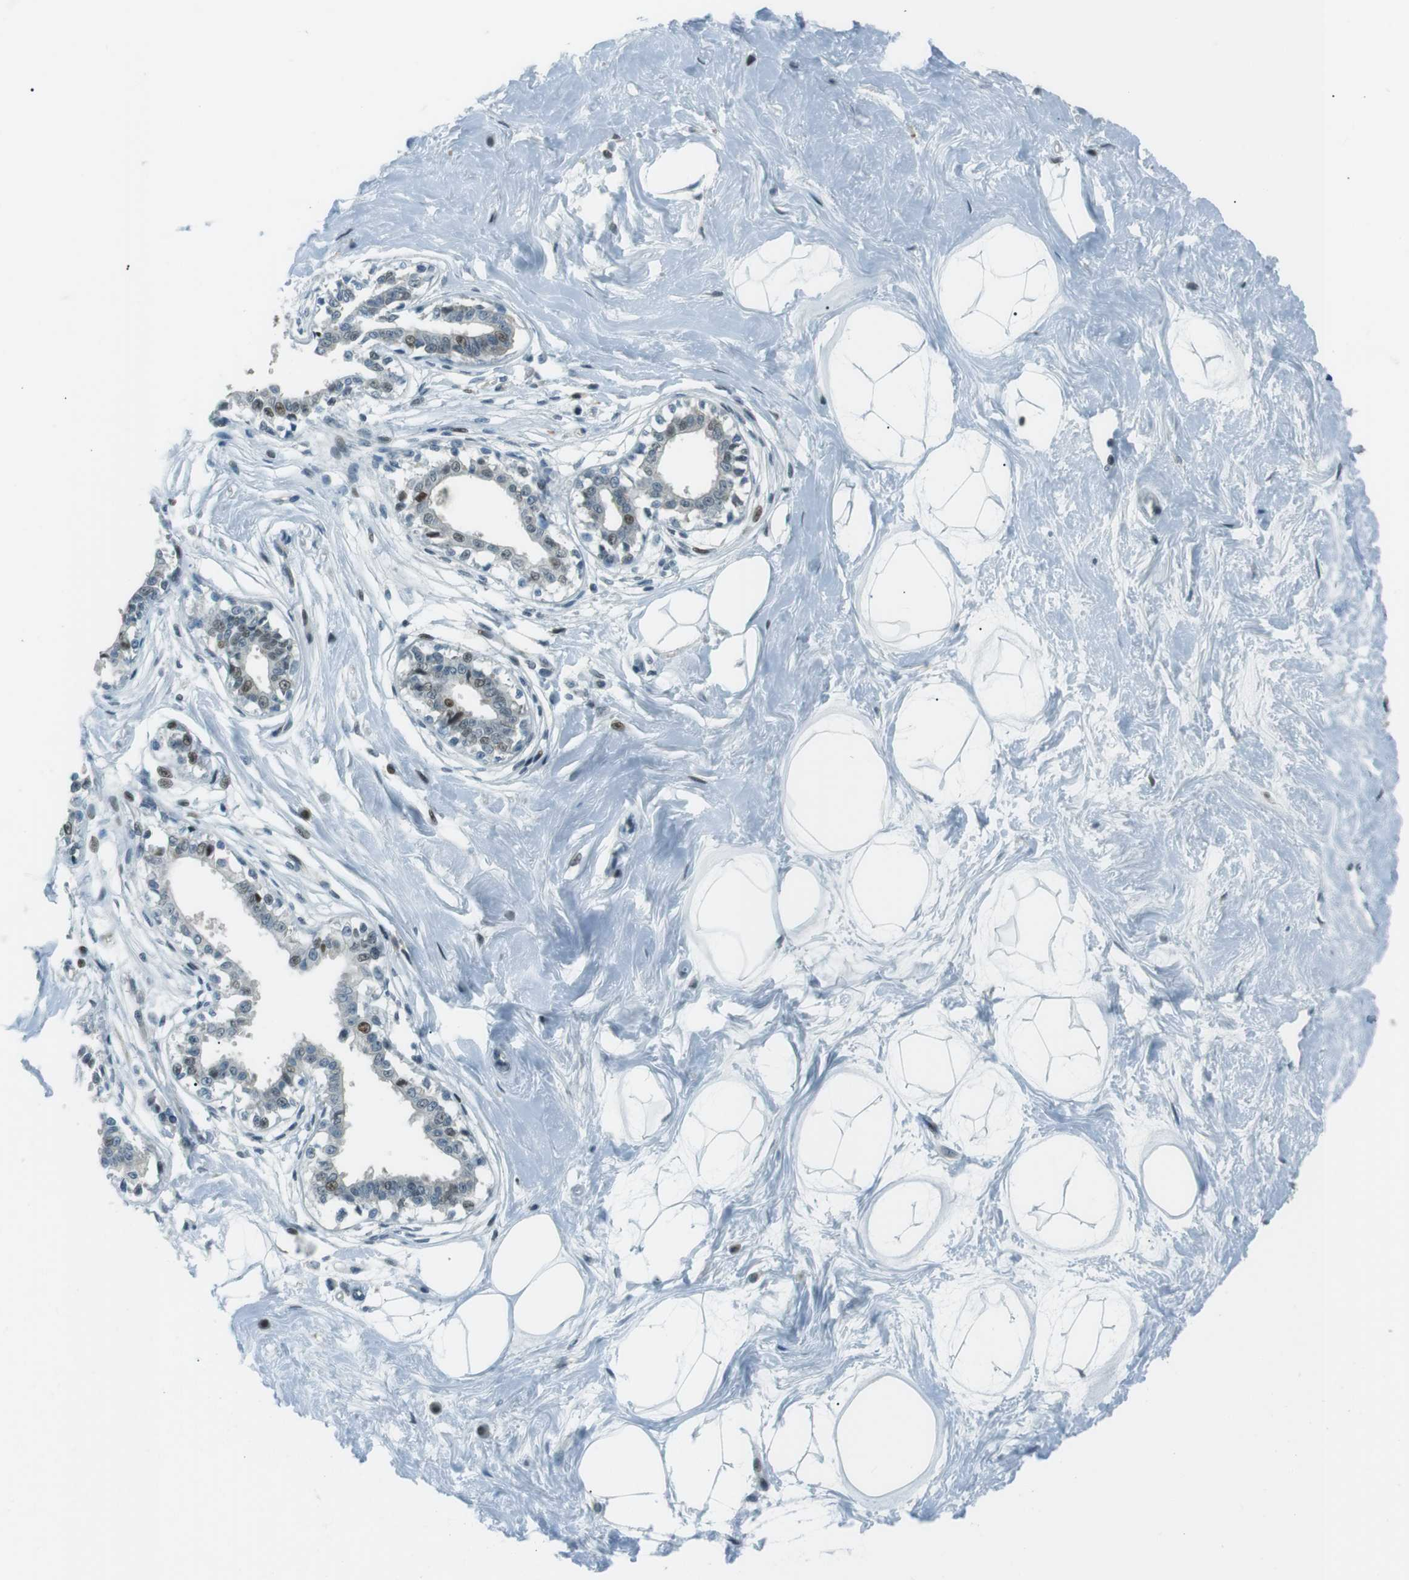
{"staining": {"intensity": "negative", "quantity": "none", "location": "none"}, "tissue": "breast", "cell_type": "Adipocytes", "image_type": "normal", "snomed": [{"axis": "morphology", "description": "Normal tissue, NOS"}, {"axis": "topography", "description": "Breast"}], "caption": "Benign breast was stained to show a protein in brown. There is no significant staining in adipocytes. (Stains: DAB (3,3'-diaminobenzidine) immunohistochemistry (IHC) with hematoxylin counter stain, Microscopy: brightfield microscopy at high magnification).", "gene": "PJA1", "patient": {"sex": "female", "age": 45}}